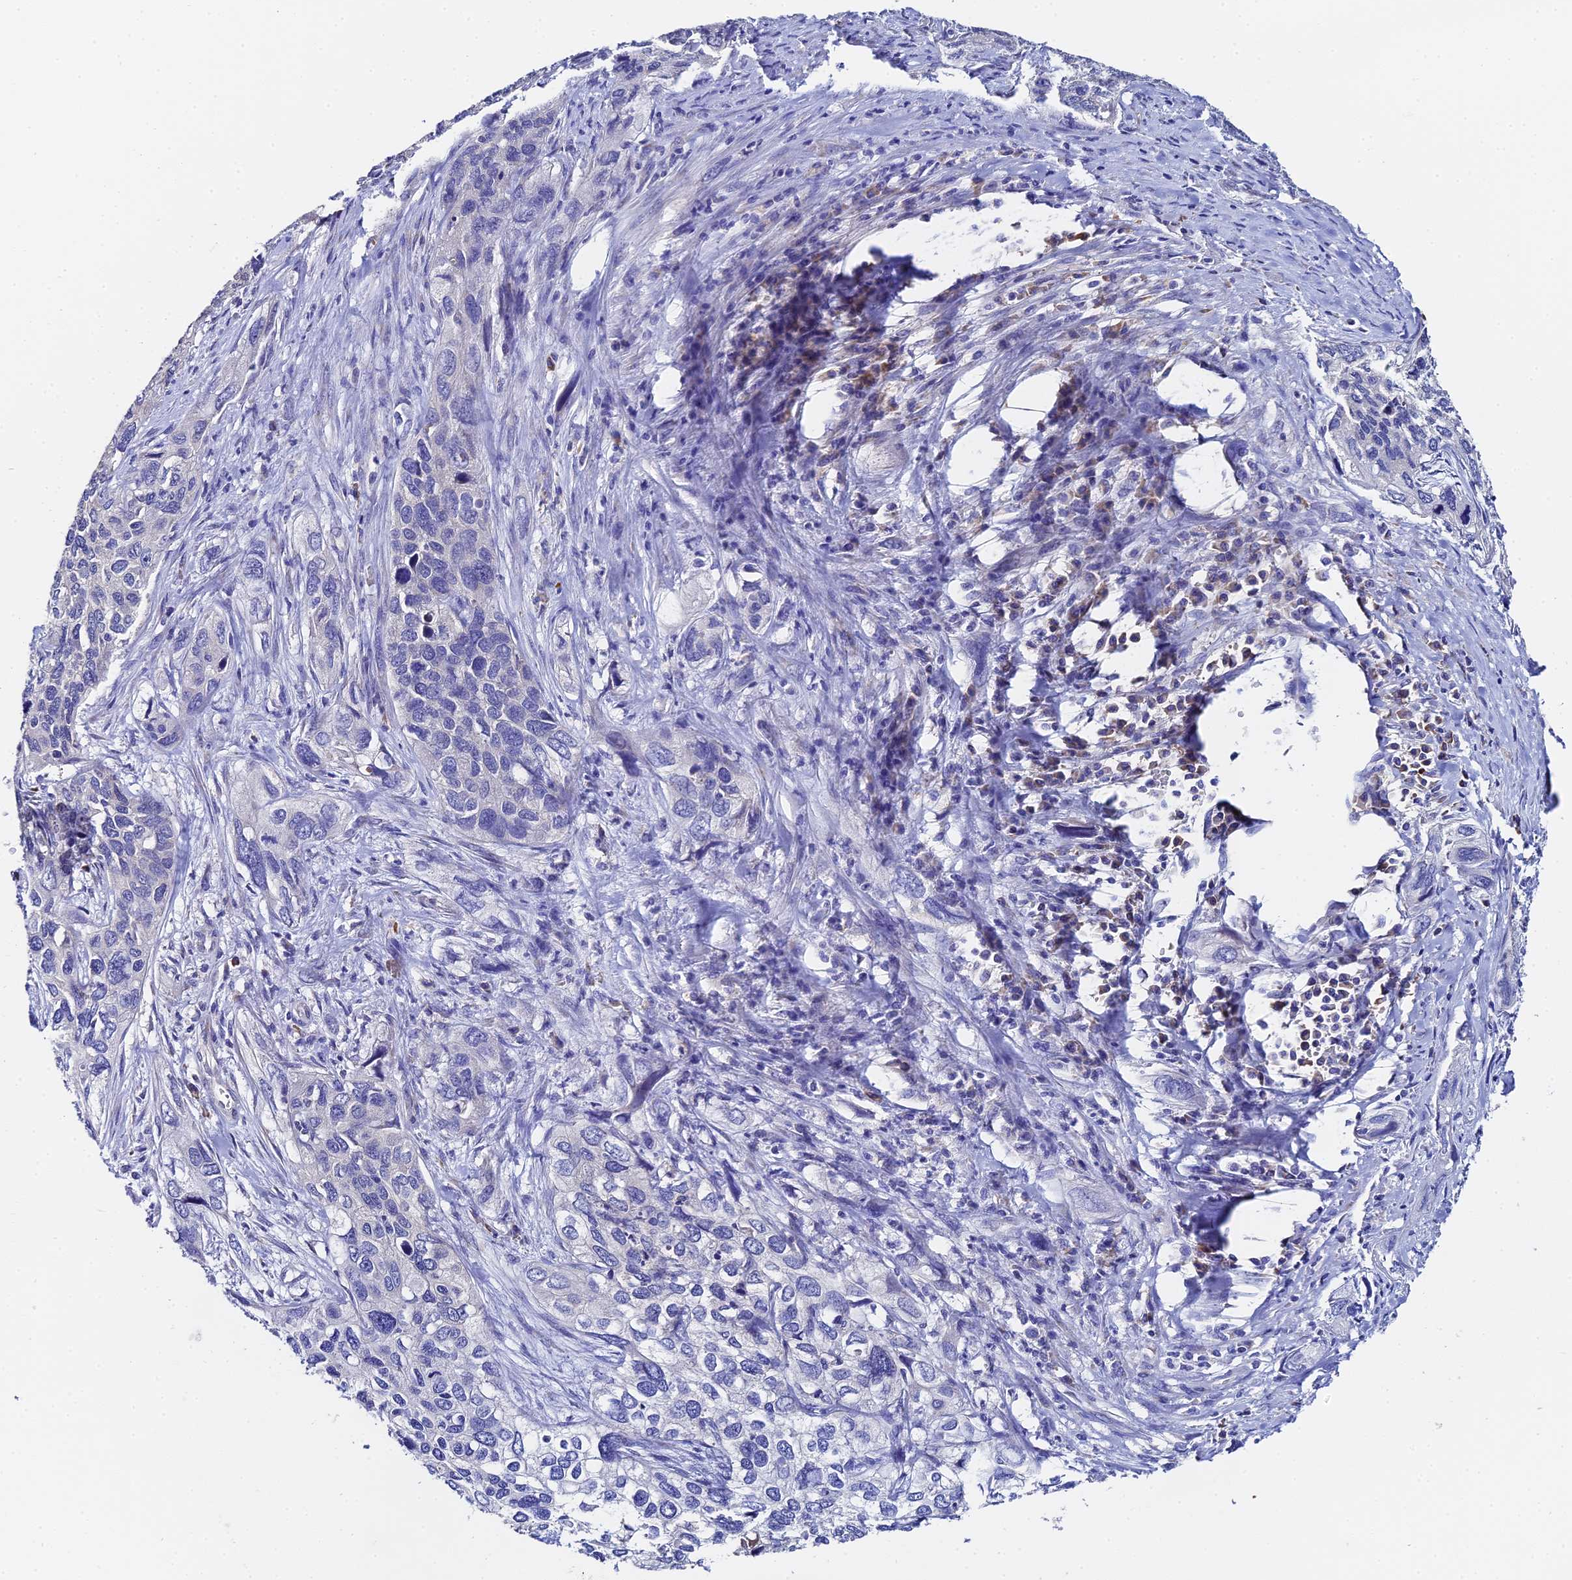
{"staining": {"intensity": "negative", "quantity": "none", "location": "none"}, "tissue": "cervical cancer", "cell_type": "Tumor cells", "image_type": "cancer", "snomed": [{"axis": "morphology", "description": "Squamous cell carcinoma, NOS"}, {"axis": "topography", "description": "Cervix"}], "caption": "Tumor cells show no significant protein expression in squamous cell carcinoma (cervical).", "gene": "UBE2L3", "patient": {"sex": "female", "age": 55}}